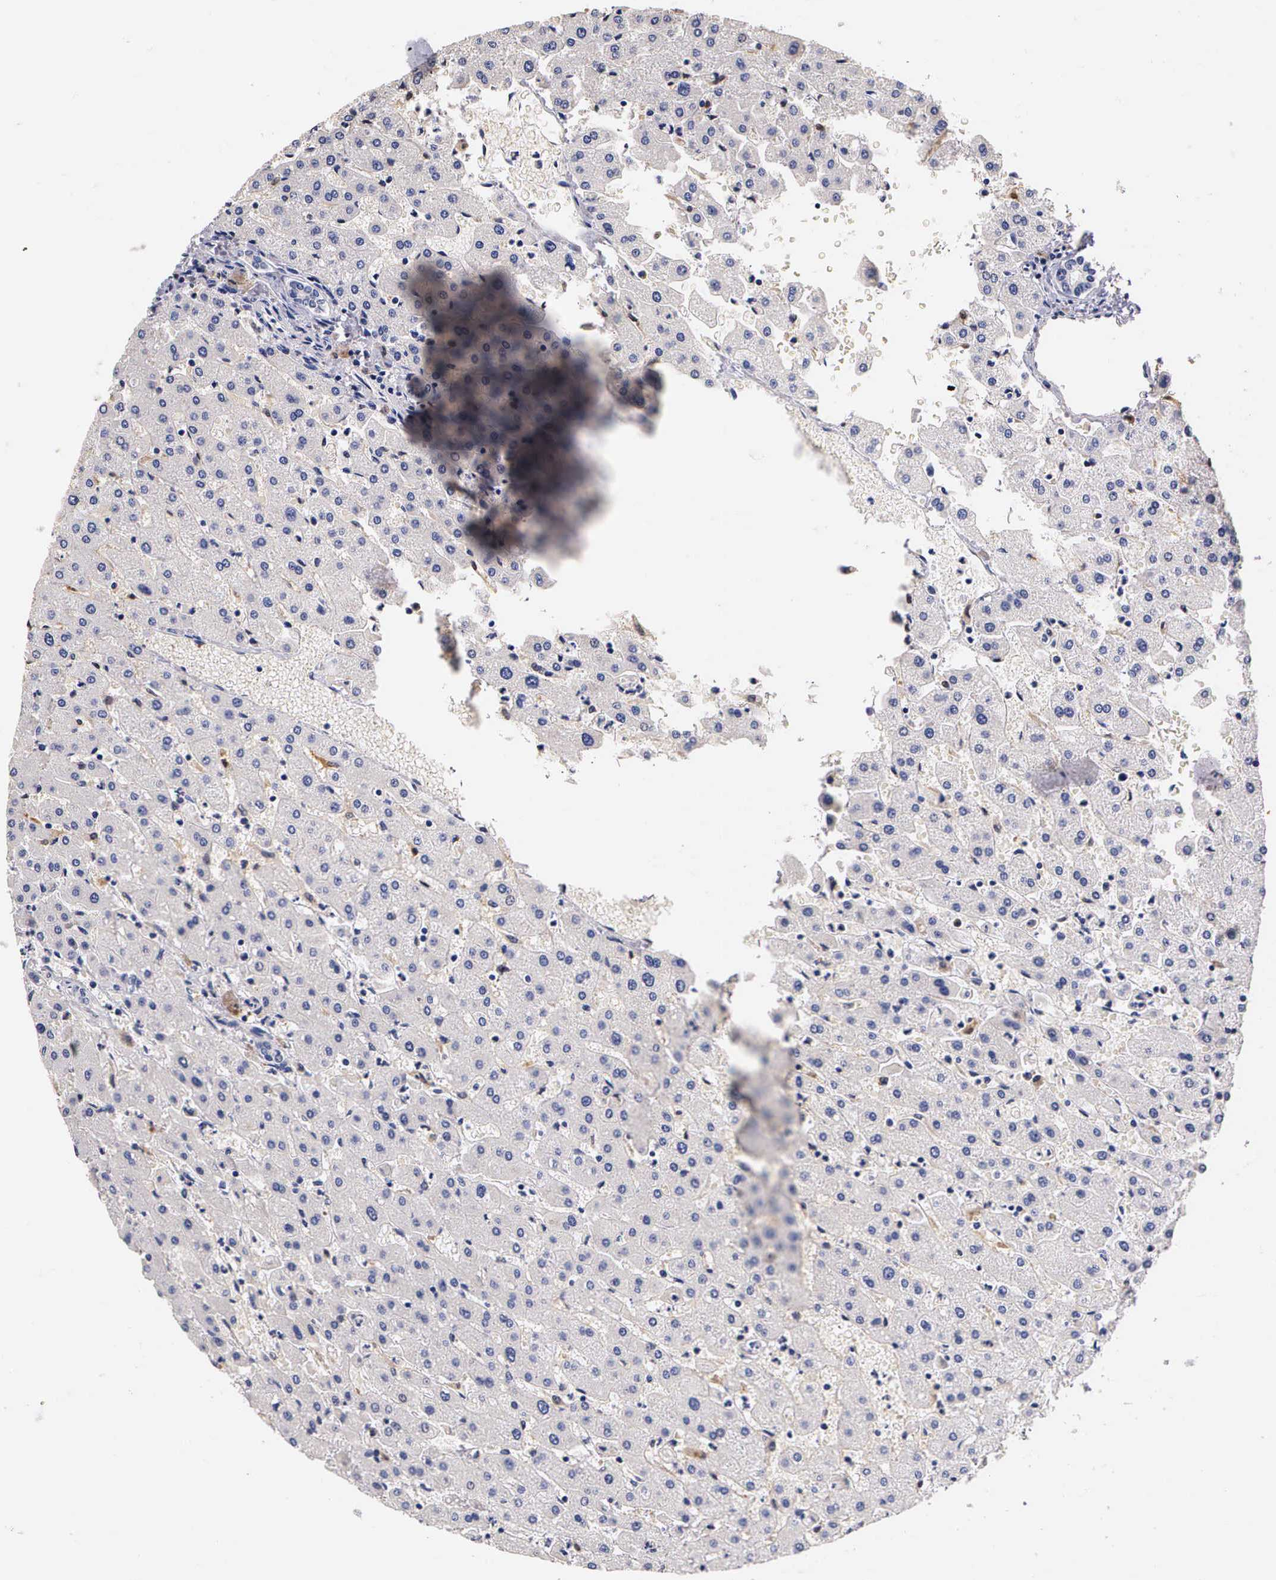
{"staining": {"intensity": "negative", "quantity": "none", "location": "none"}, "tissue": "liver", "cell_type": "Cholangiocytes", "image_type": "normal", "snomed": [{"axis": "morphology", "description": "Normal tissue, NOS"}, {"axis": "topography", "description": "Liver"}], "caption": "Immunohistochemistry (IHC) of unremarkable liver demonstrates no staining in cholangiocytes.", "gene": "RENBP", "patient": {"sex": "female", "age": 30}}